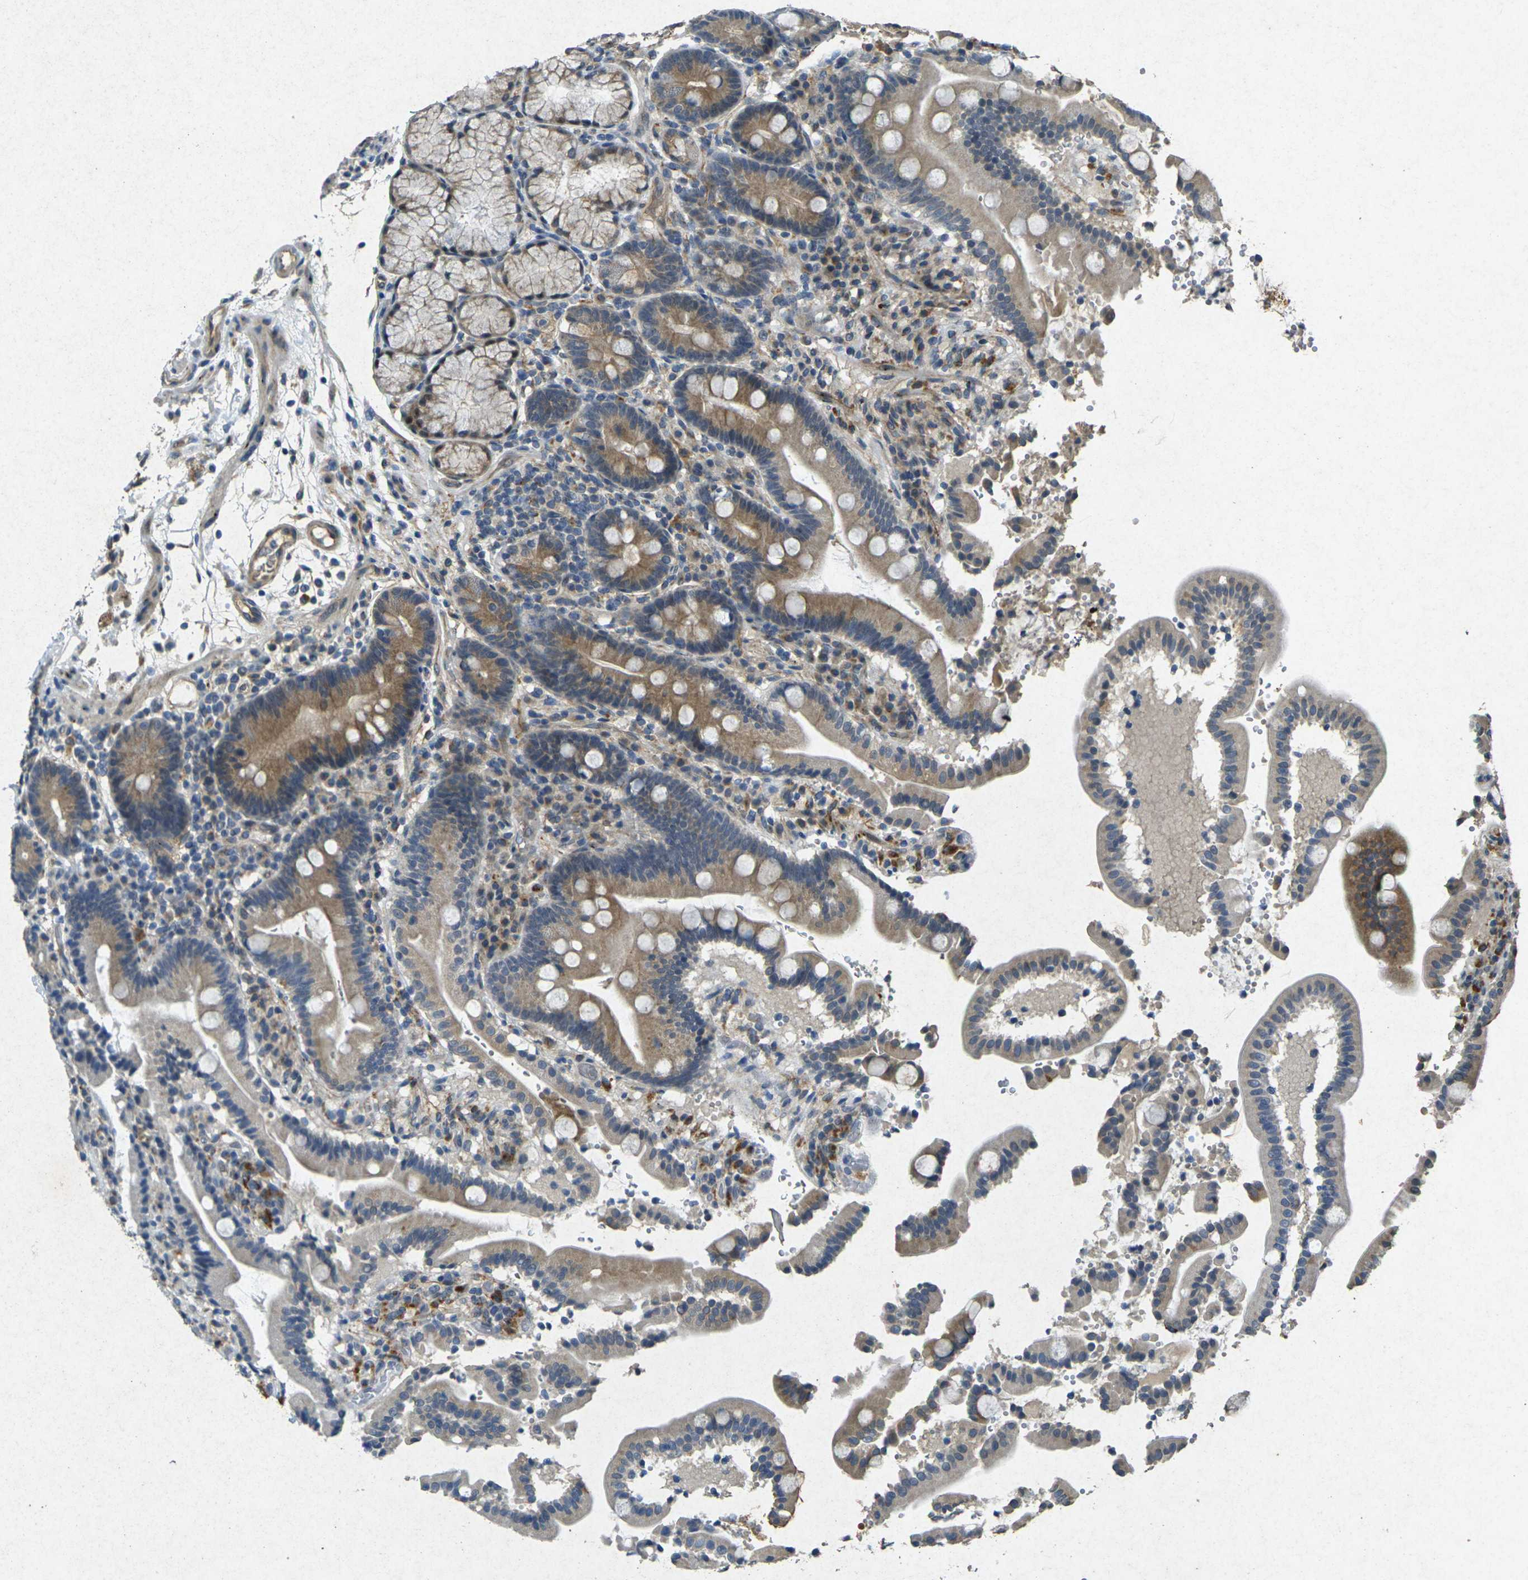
{"staining": {"intensity": "moderate", "quantity": ">75%", "location": "cytoplasmic/membranous"}, "tissue": "duodenum", "cell_type": "Glandular cells", "image_type": "normal", "snomed": [{"axis": "morphology", "description": "Normal tissue, NOS"}, {"axis": "topography", "description": "Small intestine, NOS"}], "caption": "Normal duodenum demonstrates moderate cytoplasmic/membranous staining in about >75% of glandular cells, visualized by immunohistochemistry.", "gene": "RGMA", "patient": {"sex": "female", "age": 71}}